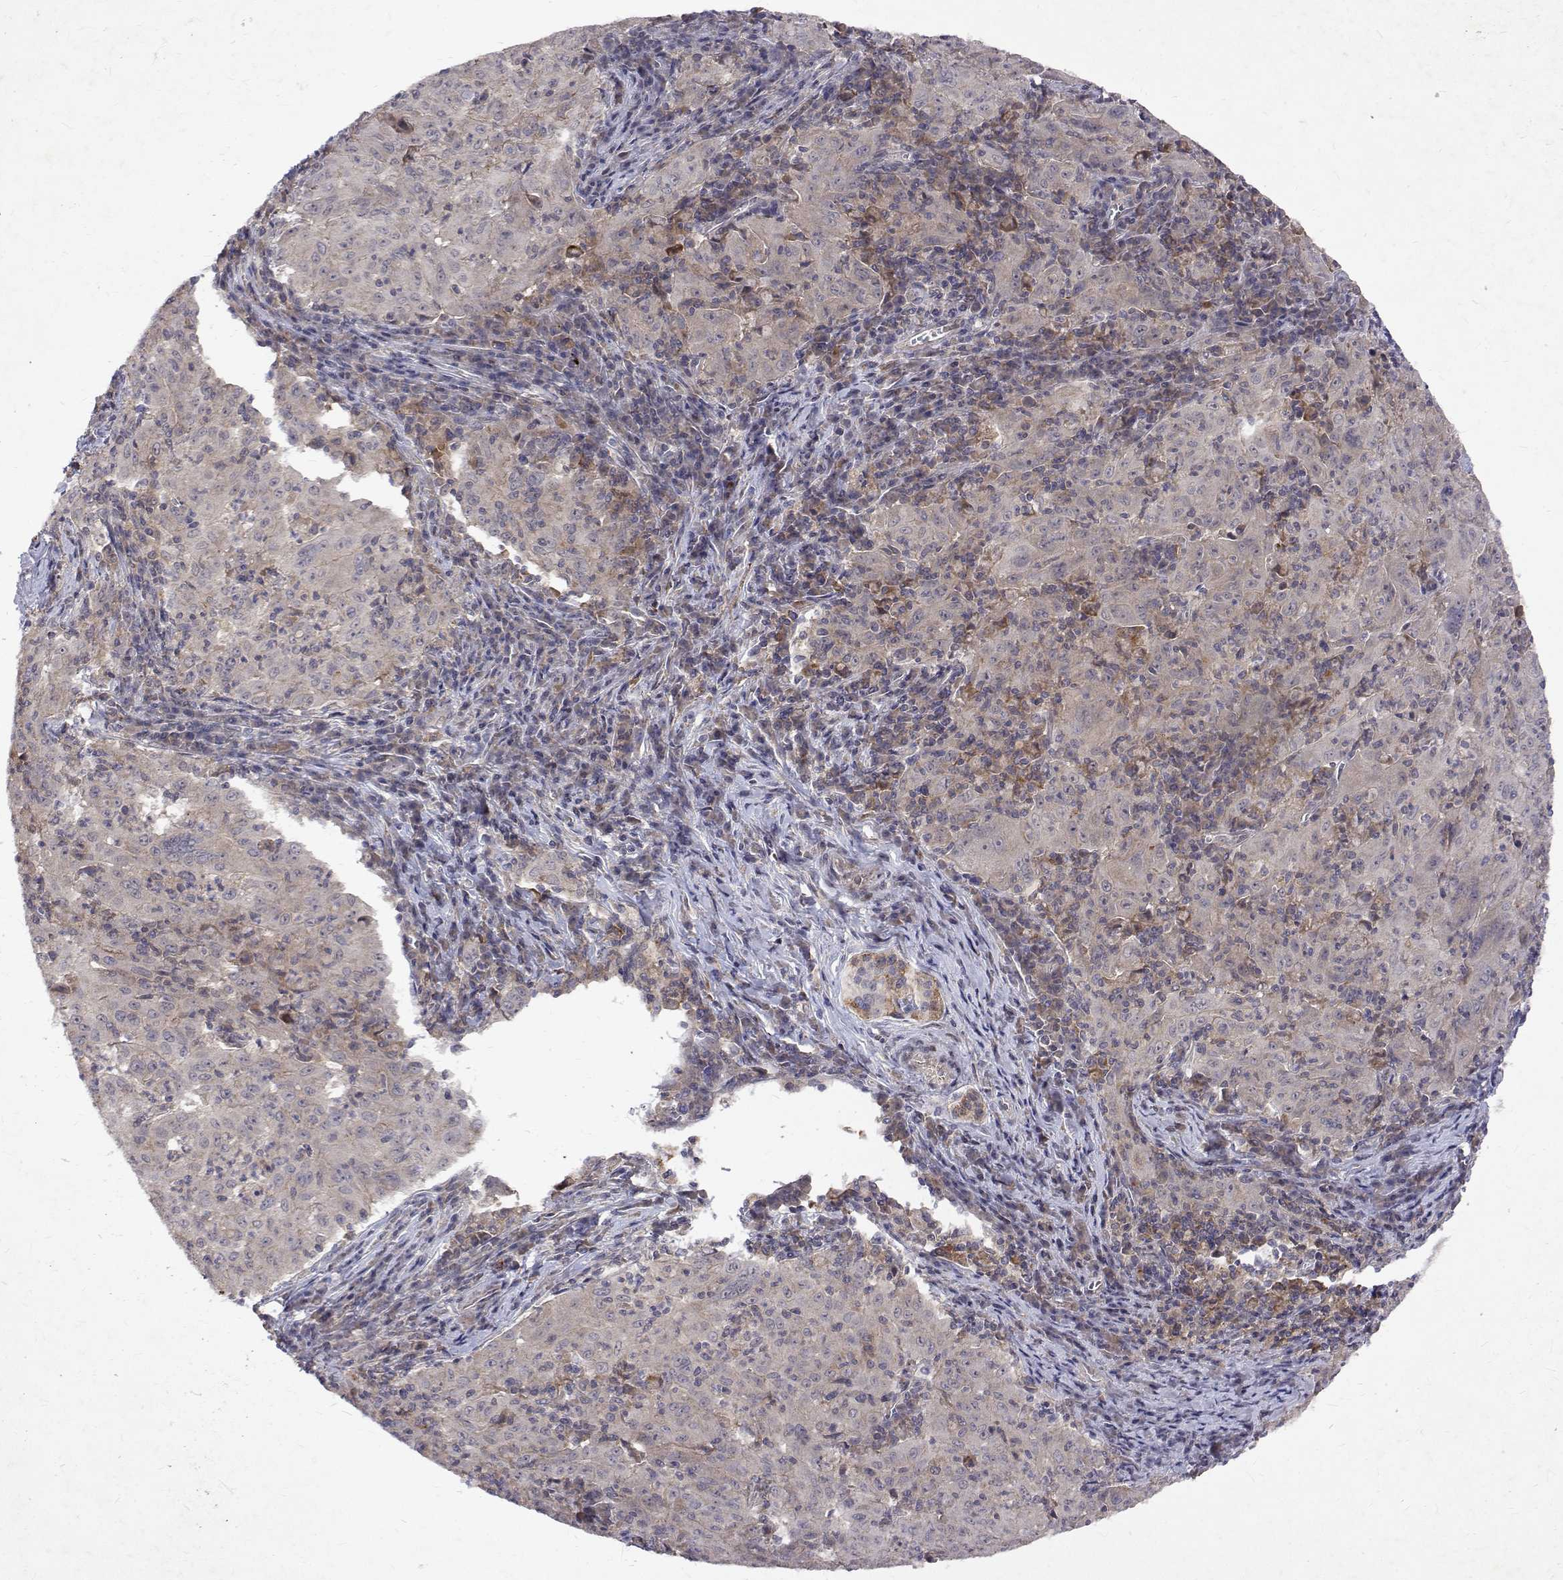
{"staining": {"intensity": "negative", "quantity": "none", "location": "none"}, "tissue": "pancreatic cancer", "cell_type": "Tumor cells", "image_type": "cancer", "snomed": [{"axis": "morphology", "description": "Adenocarcinoma, NOS"}, {"axis": "topography", "description": "Pancreas"}], "caption": "IHC histopathology image of neoplastic tissue: human pancreatic adenocarcinoma stained with DAB (3,3'-diaminobenzidine) exhibits no significant protein expression in tumor cells. (DAB IHC with hematoxylin counter stain).", "gene": "ALKBH8", "patient": {"sex": "male", "age": 63}}